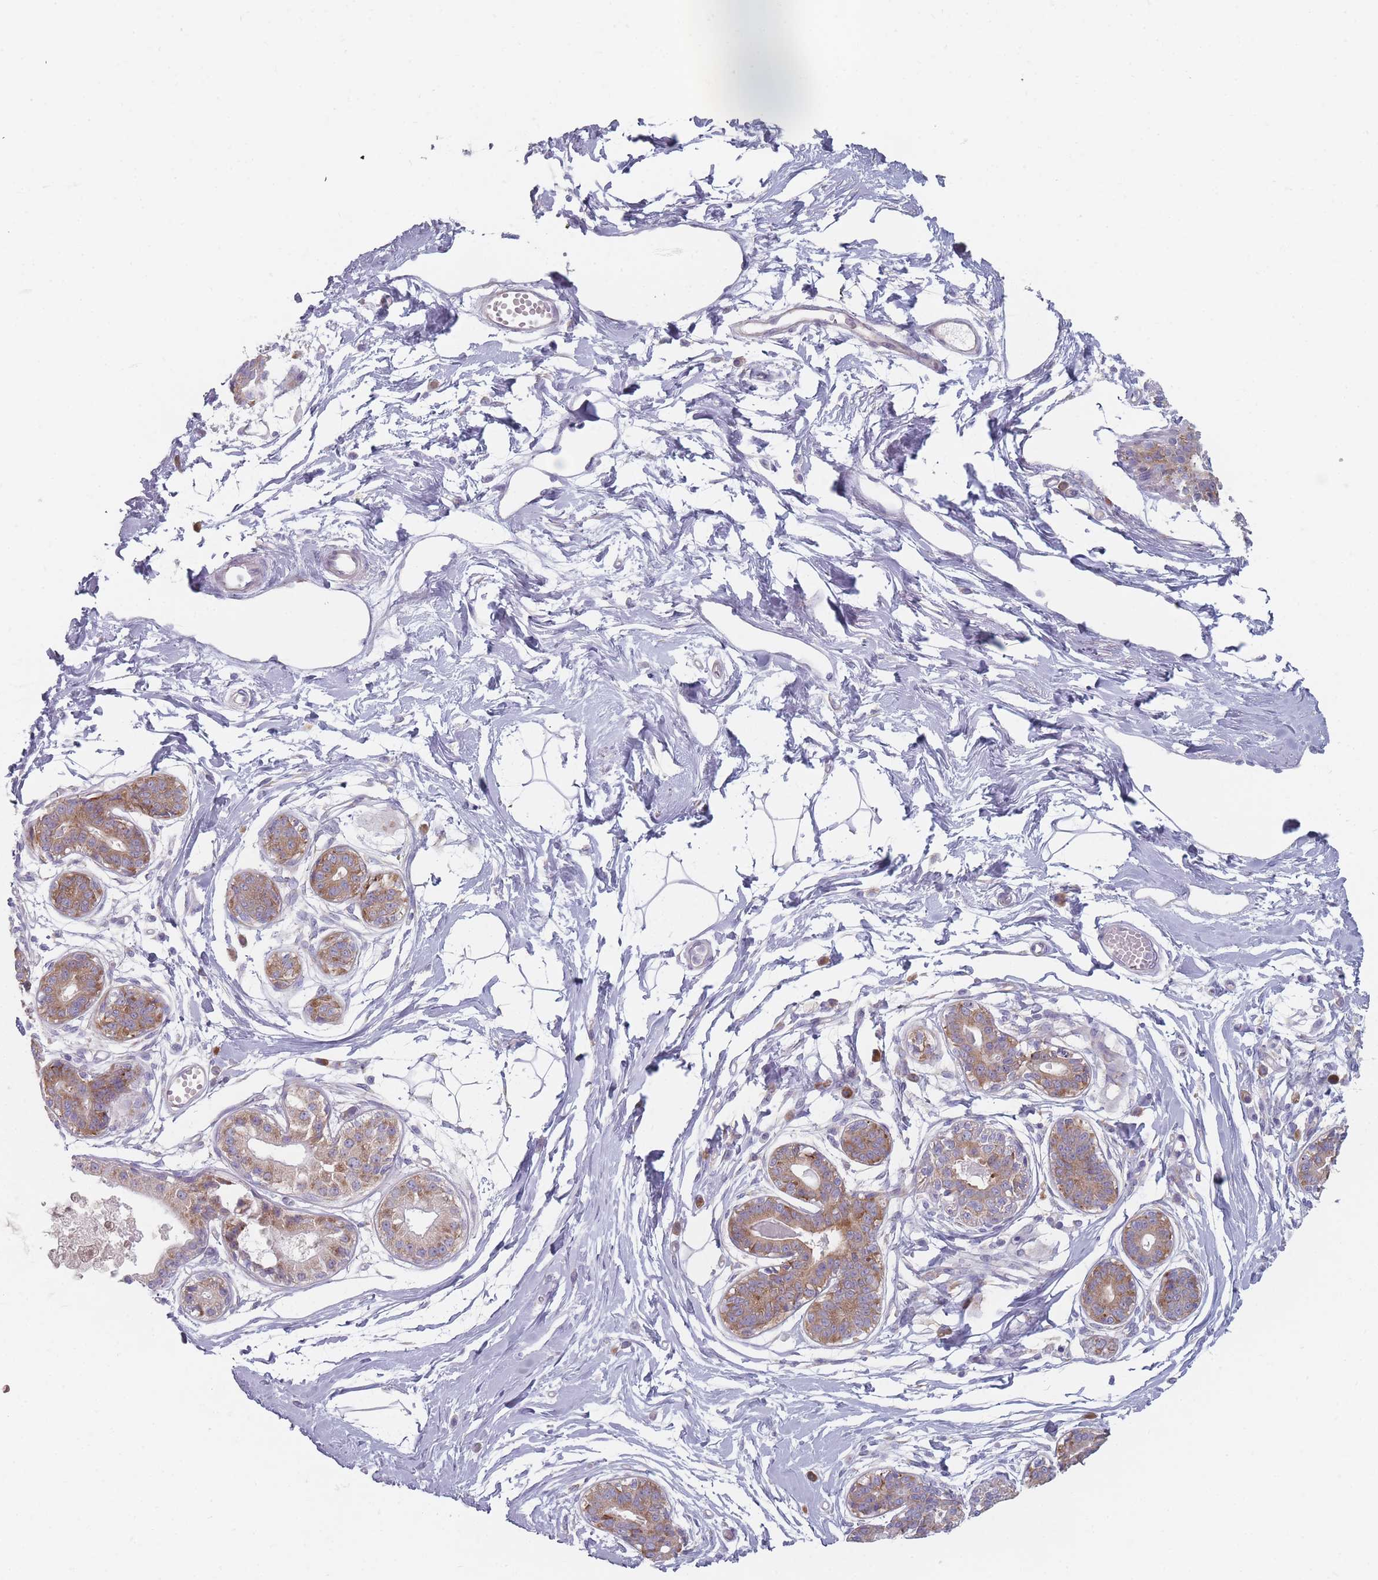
{"staining": {"intensity": "negative", "quantity": "none", "location": "none"}, "tissue": "breast", "cell_type": "Adipocytes", "image_type": "normal", "snomed": [{"axis": "morphology", "description": "Normal tissue, NOS"}, {"axis": "topography", "description": "Breast"}], "caption": "Immunohistochemical staining of normal breast shows no significant expression in adipocytes.", "gene": "CACNG5", "patient": {"sex": "female", "age": 45}}